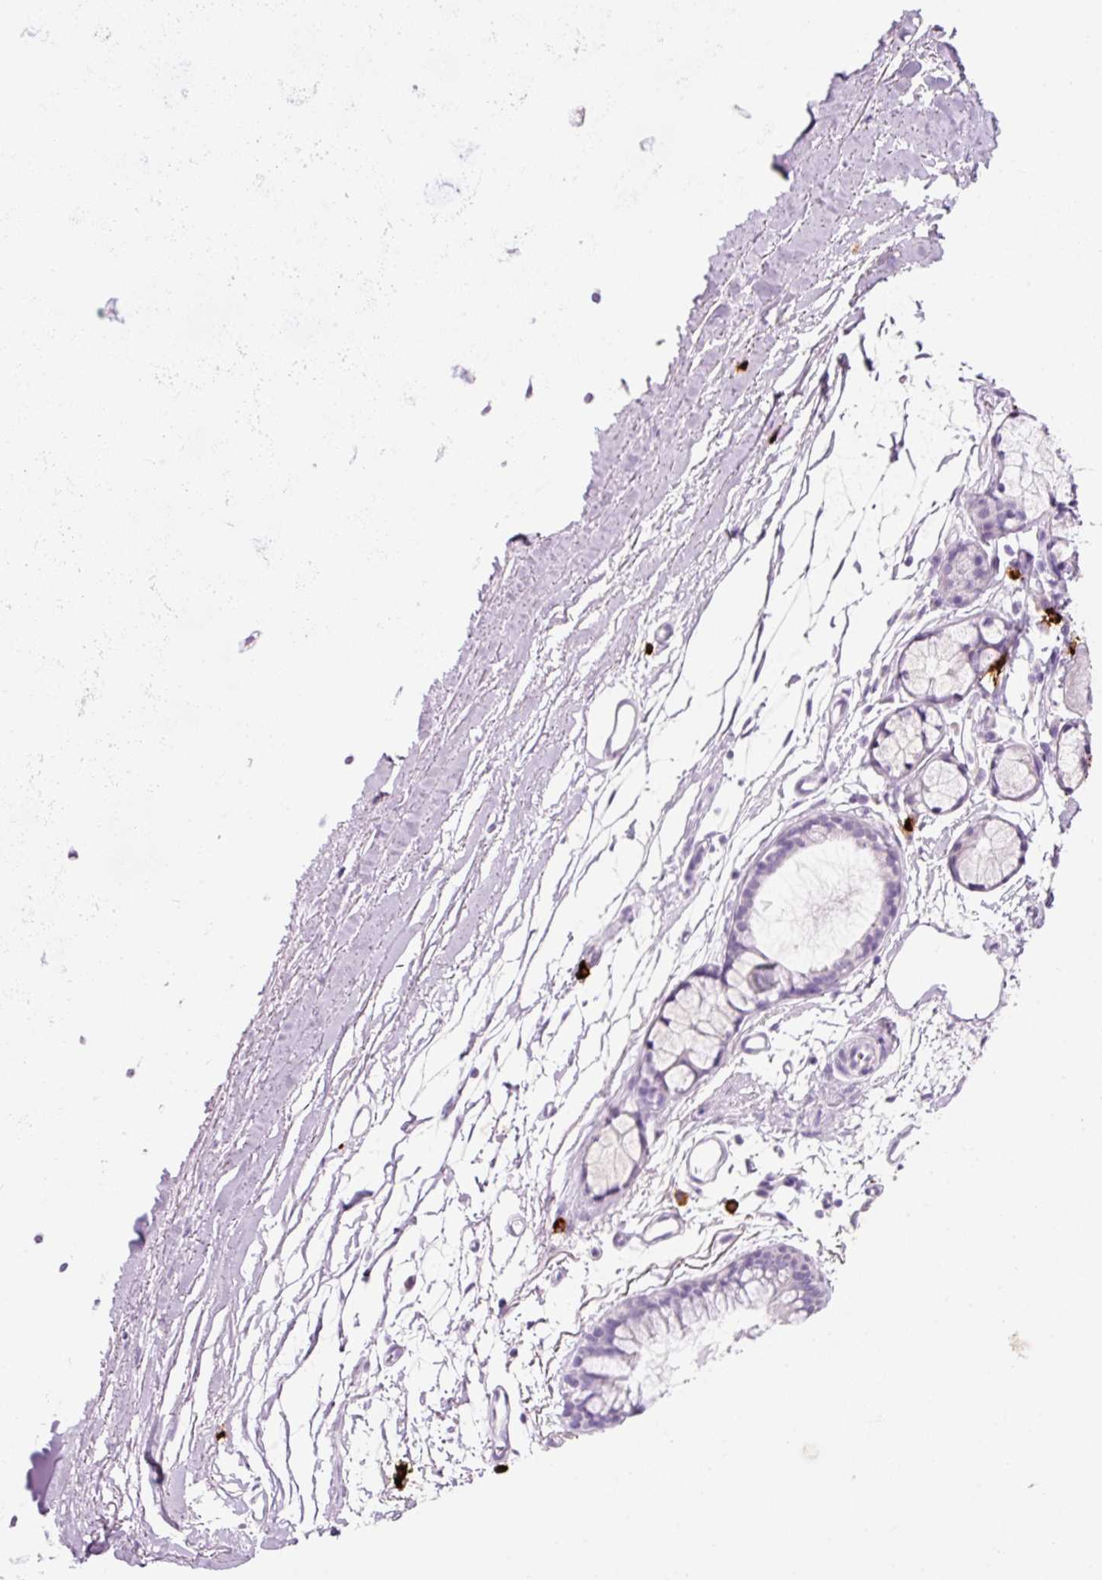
{"staining": {"intensity": "negative", "quantity": "none", "location": "none"}, "tissue": "adipose tissue", "cell_type": "Adipocytes", "image_type": "normal", "snomed": [{"axis": "morphology", "description": "Normal tissue, NOS"}, {"axis": "topography", "description": "Cartilage tissue"}, {"axis": "topography", "description": "Bronchus"}], "caption": "High power microscopy histopathology image of an immunohistochemistry (IHC) image of unremarkable adipose tissue, revealing no significant expression in adipocytes. (IHC, brightfield microscopy, high magnification).", "gene": "CMA1", "patient": {"sex": "female", "age": 72}}